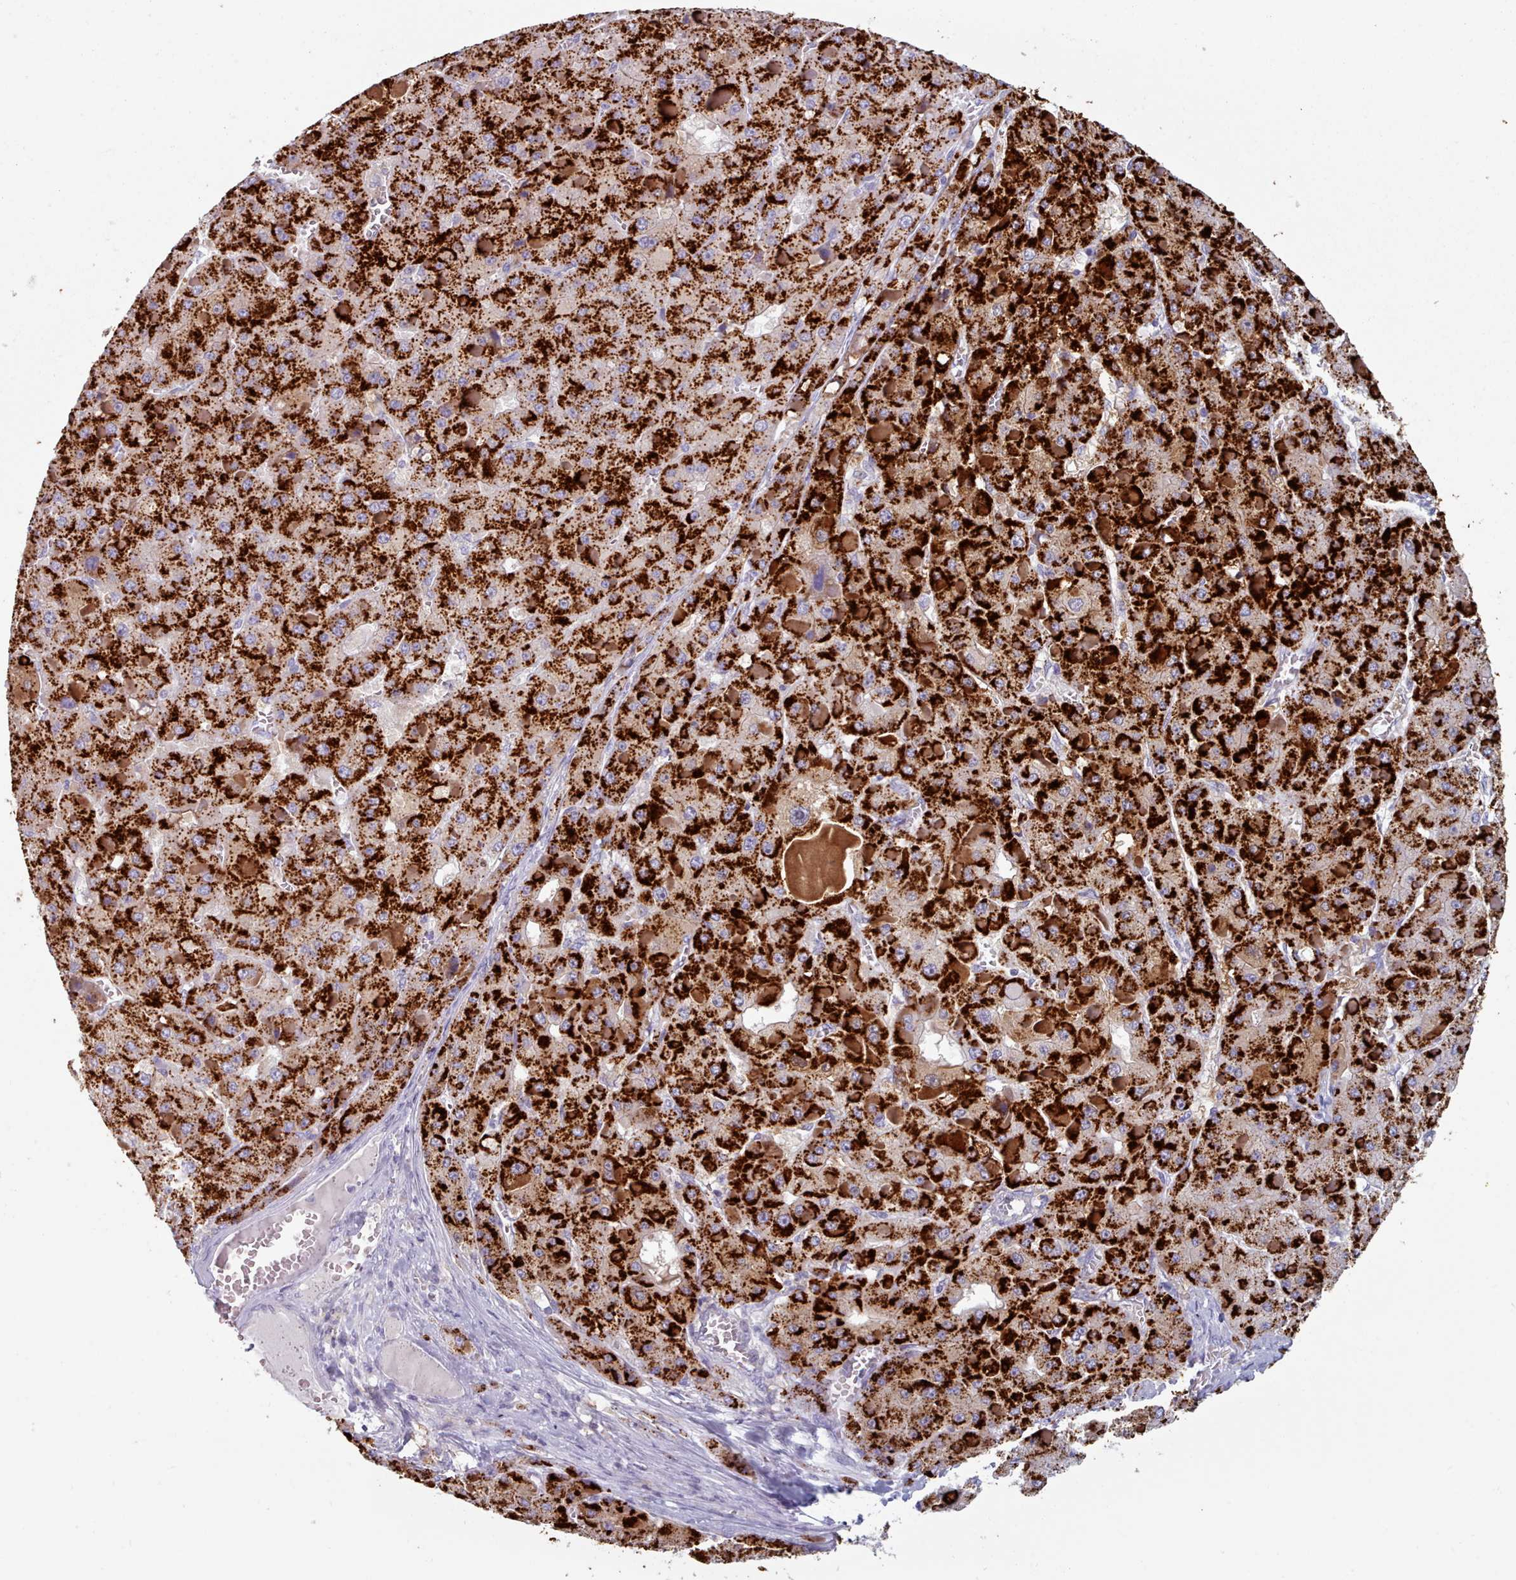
{"staining": {"intensity": "strong", "quantity": ">75%", "location": "cytoplasmic/membranous"}, "tissue": "liver cancer", "cell_type": "Tumor cells", "image_type": "cancer", "snomed": [{"axis": "morphology", "description": "Carcinoma, Hepatocellular, NOS"}, {"axis": "topography", "description": "Liver"}], "caption": "Strong cytoplasmic/membranous positivity for a protein is identified in approximately >75% of tumor cells of liver hepatocellular carcinoma using IHC.", "gene": "HAO1", "patient": {"sex": "female", "age": 73}}